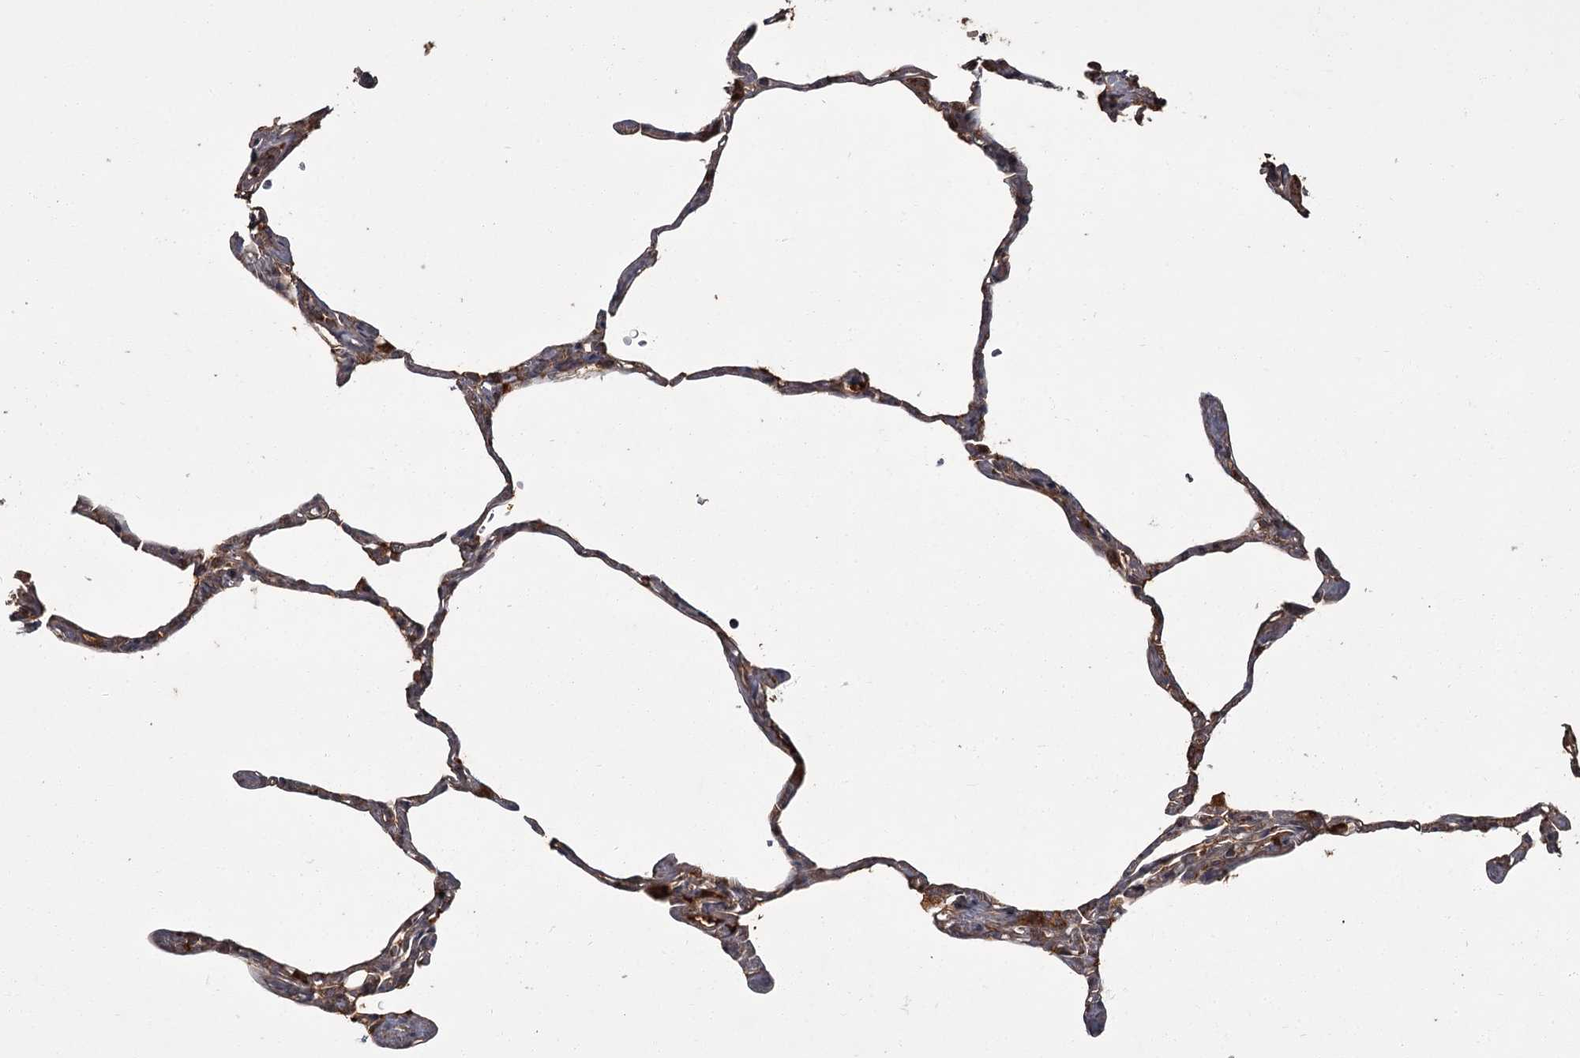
{"staining": {"intensity": "moderate", "quantity": ">75%", "location": "cytoplasmic/membranous"}, "tissue": "lung", "cell_type": "Alveolar cells", "image_type": "normal", "snomed": [{"axis": "morphology", "description": "Normal tissue, NOS"}, {"axis": "topography", "description": "Lung"}], "caption": "Moderate cytoplasmic/membranous staining is seen in about >75% of alveolar cells in normal lung.", "gene": "THAP9", "patient": {"sex": "male", "age": 65}}